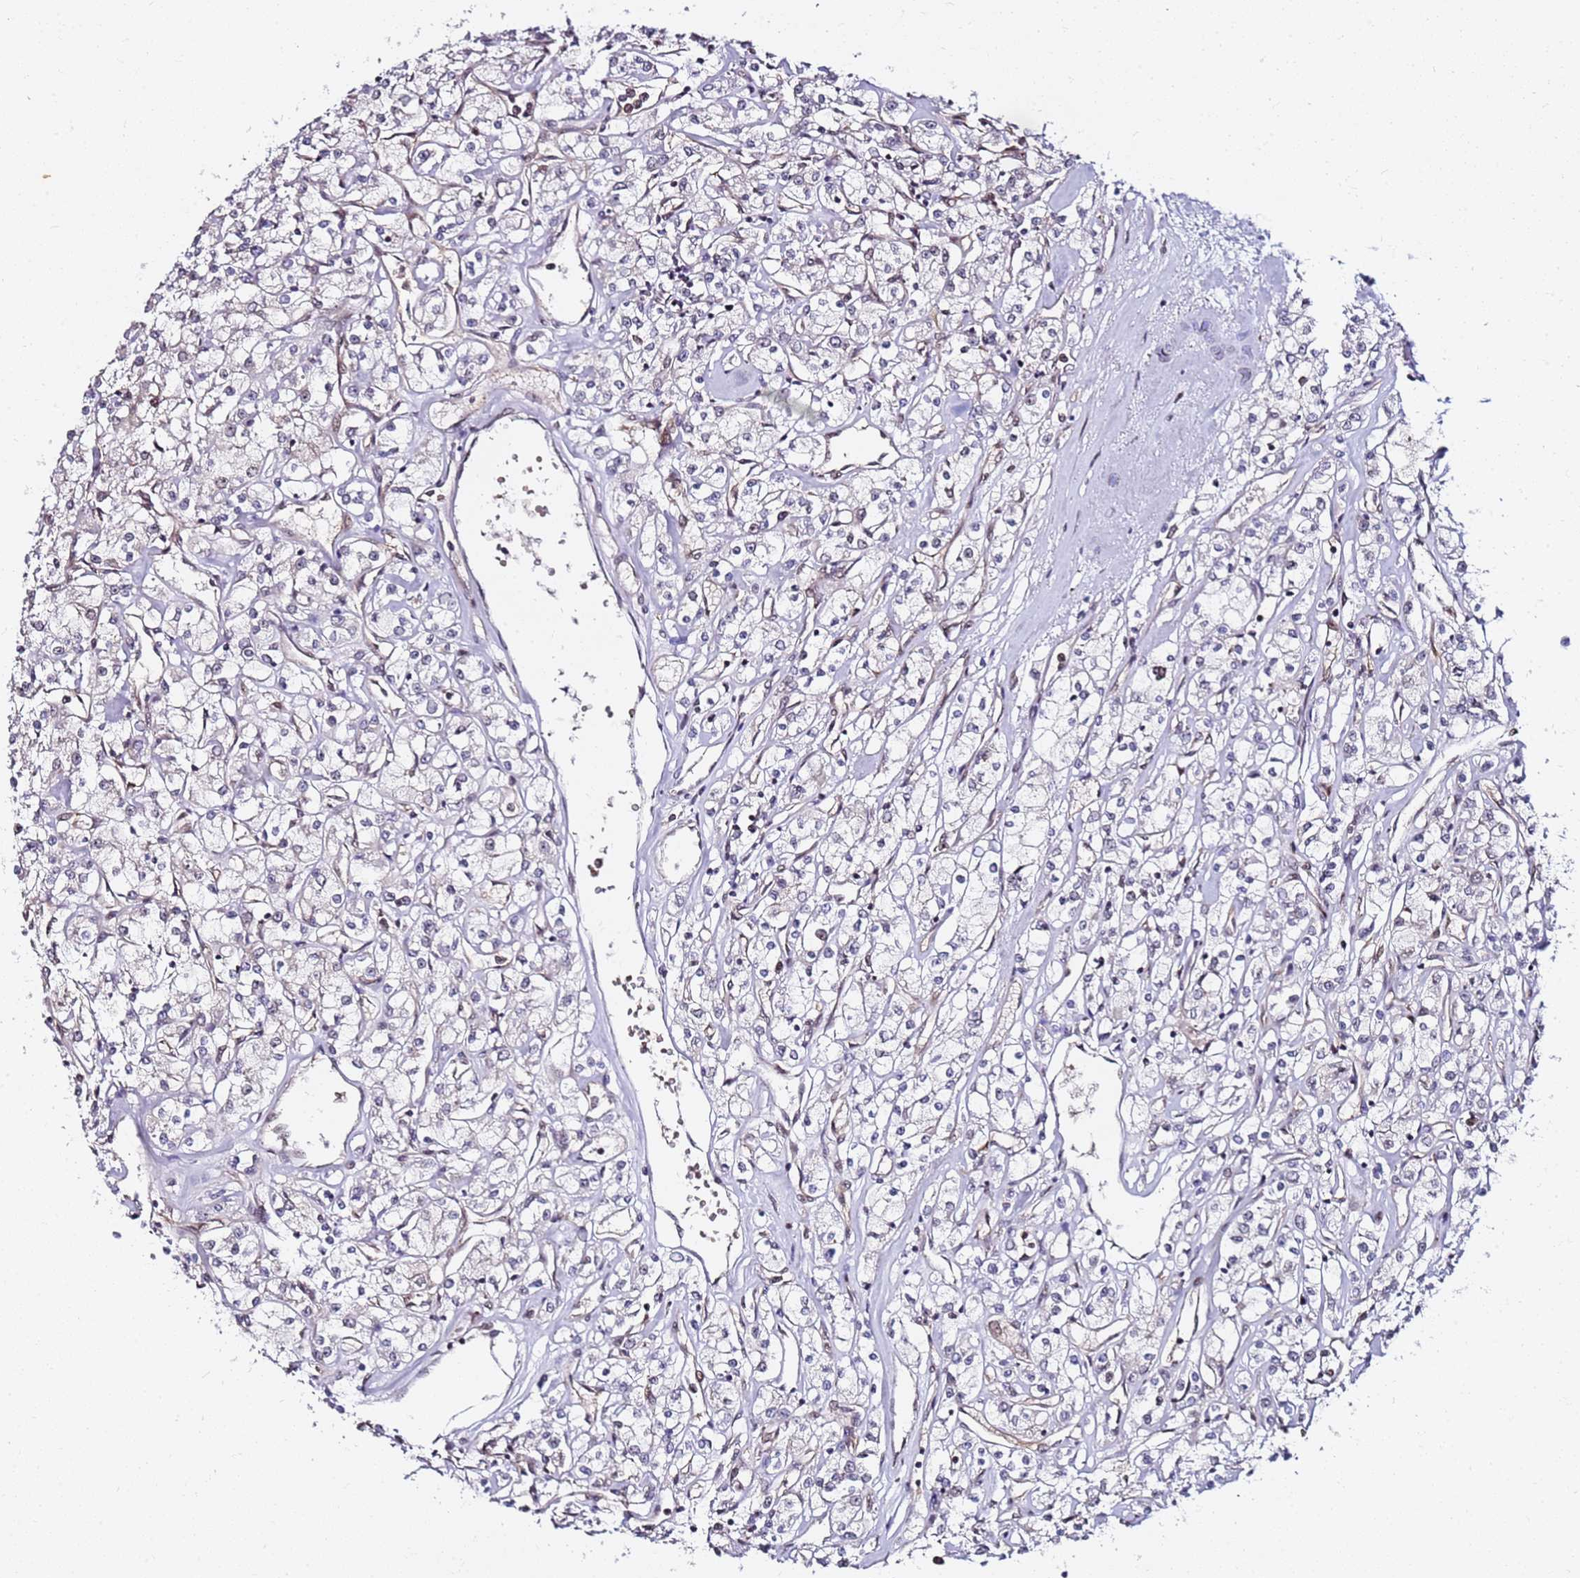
{"staining": {"intensity": "negative", "quantity": "none", "location": "none"}, "tissue": "renal cancer", "cell_type": "Tumor cells", "image_type": "cancer", "snomed": [{"axis": "morphology", "description": "Adenocarcinoma, NOS"}, {"axis": "topography", "description": "Kidney"}], "caption": "High power microscopy histopathology image of an immunohistochemistry image of adenocarcinoma (renal), revealing no significant staining in tumor cells.", "gene": "RGS18", "patient": {"sex": "female", "age": 59}}